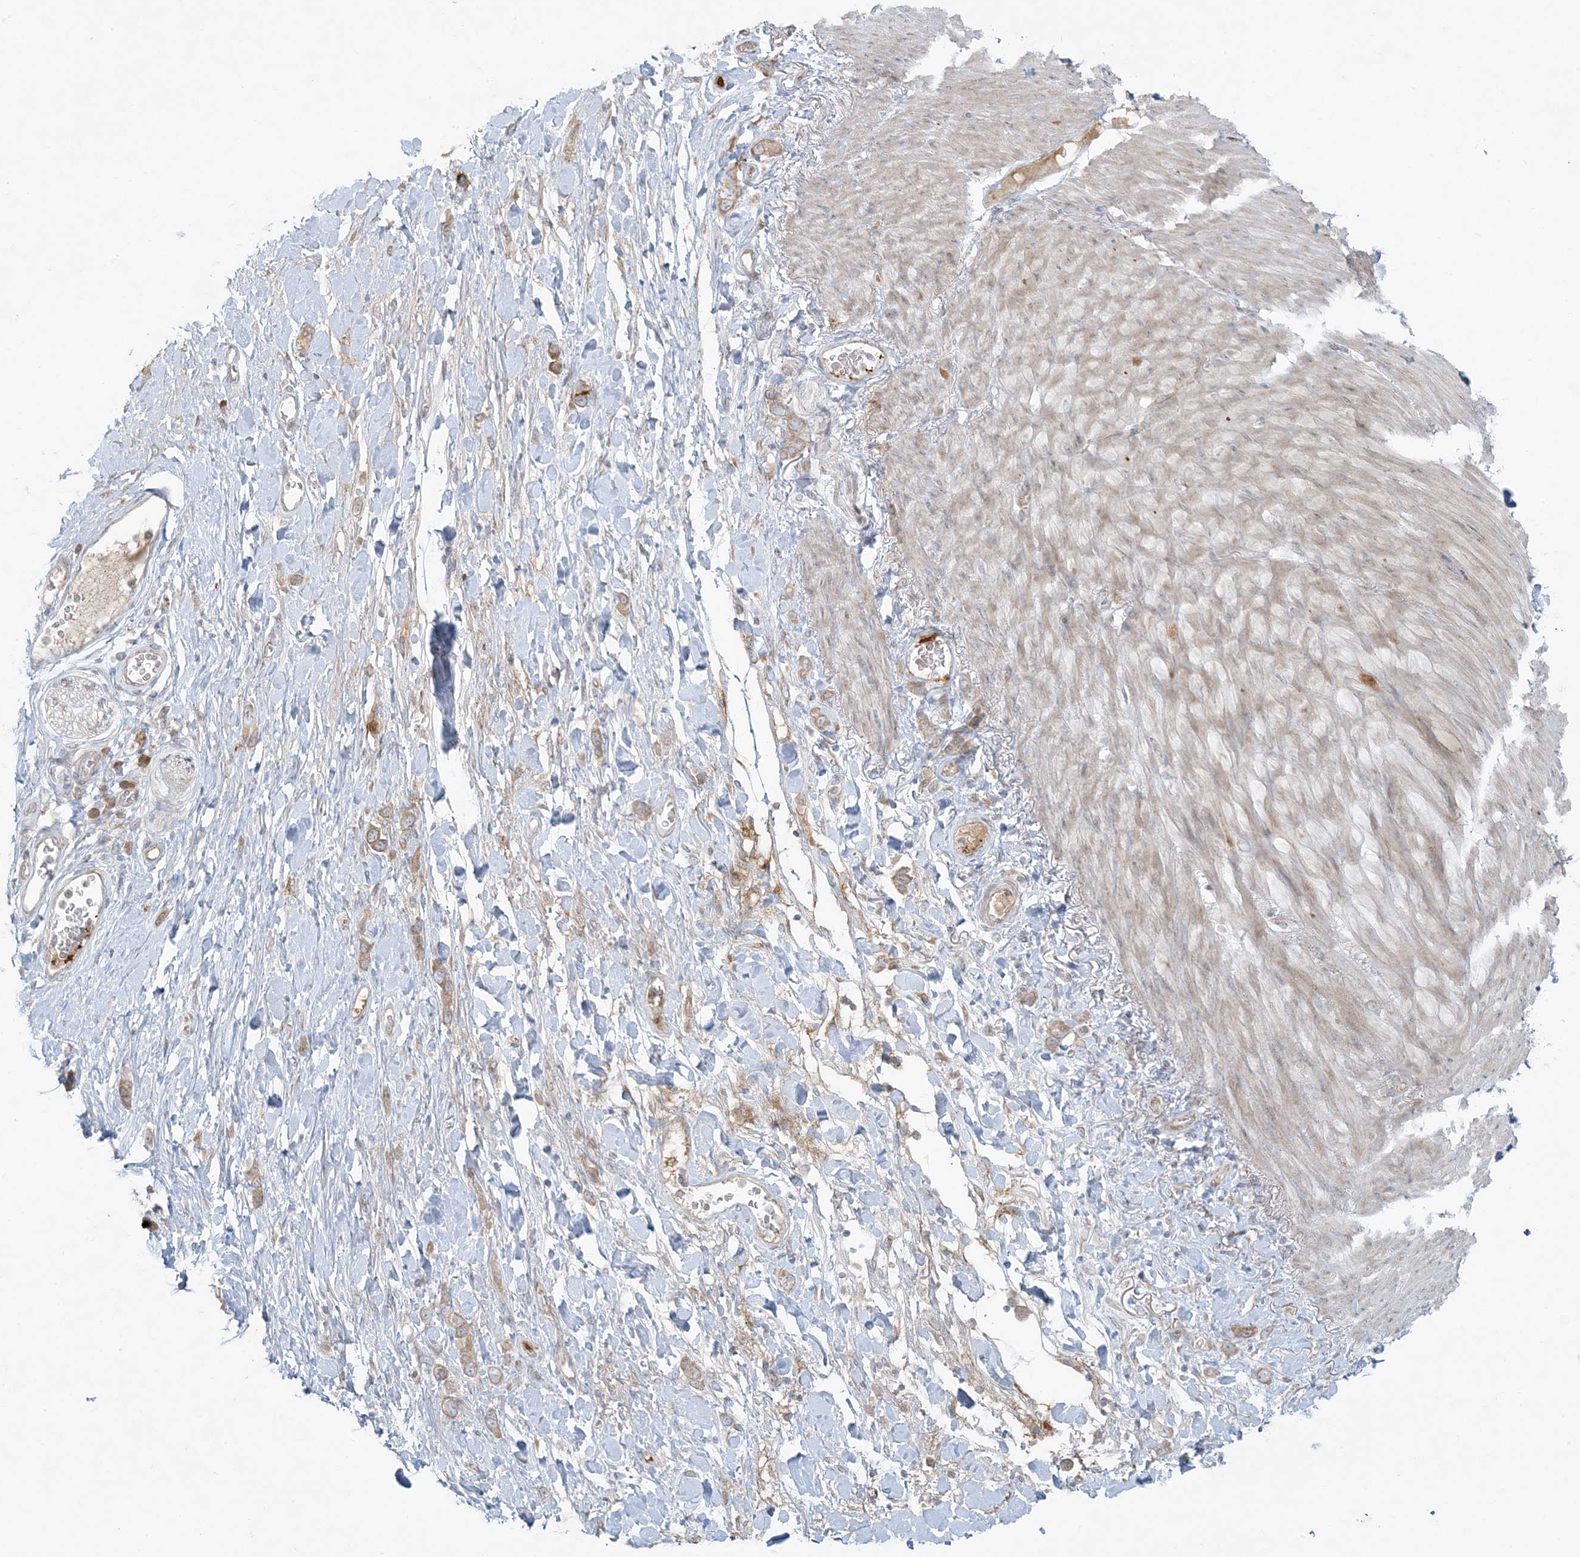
{"staining": {"intensity": "moderate", "quantity": ">75%", "location": "cytoplasmic/membranous"}, "tissue": "stomach cancer", "cell_type": "Tumor cells", "image_type": "cancer", "snomed": [{"axis": "morphology", "description": "Adenocarcinoma, NOS"}, {"axis": "topography", "description": "Stomach"}], "caption": "Protein expression analysis of human stomach cancer reveals moderate cytoplasmic/membranous positivity in about >75% of tumor cells.", "gene": "ZNF263", "patient": {"sex": "female", "age": 65}}